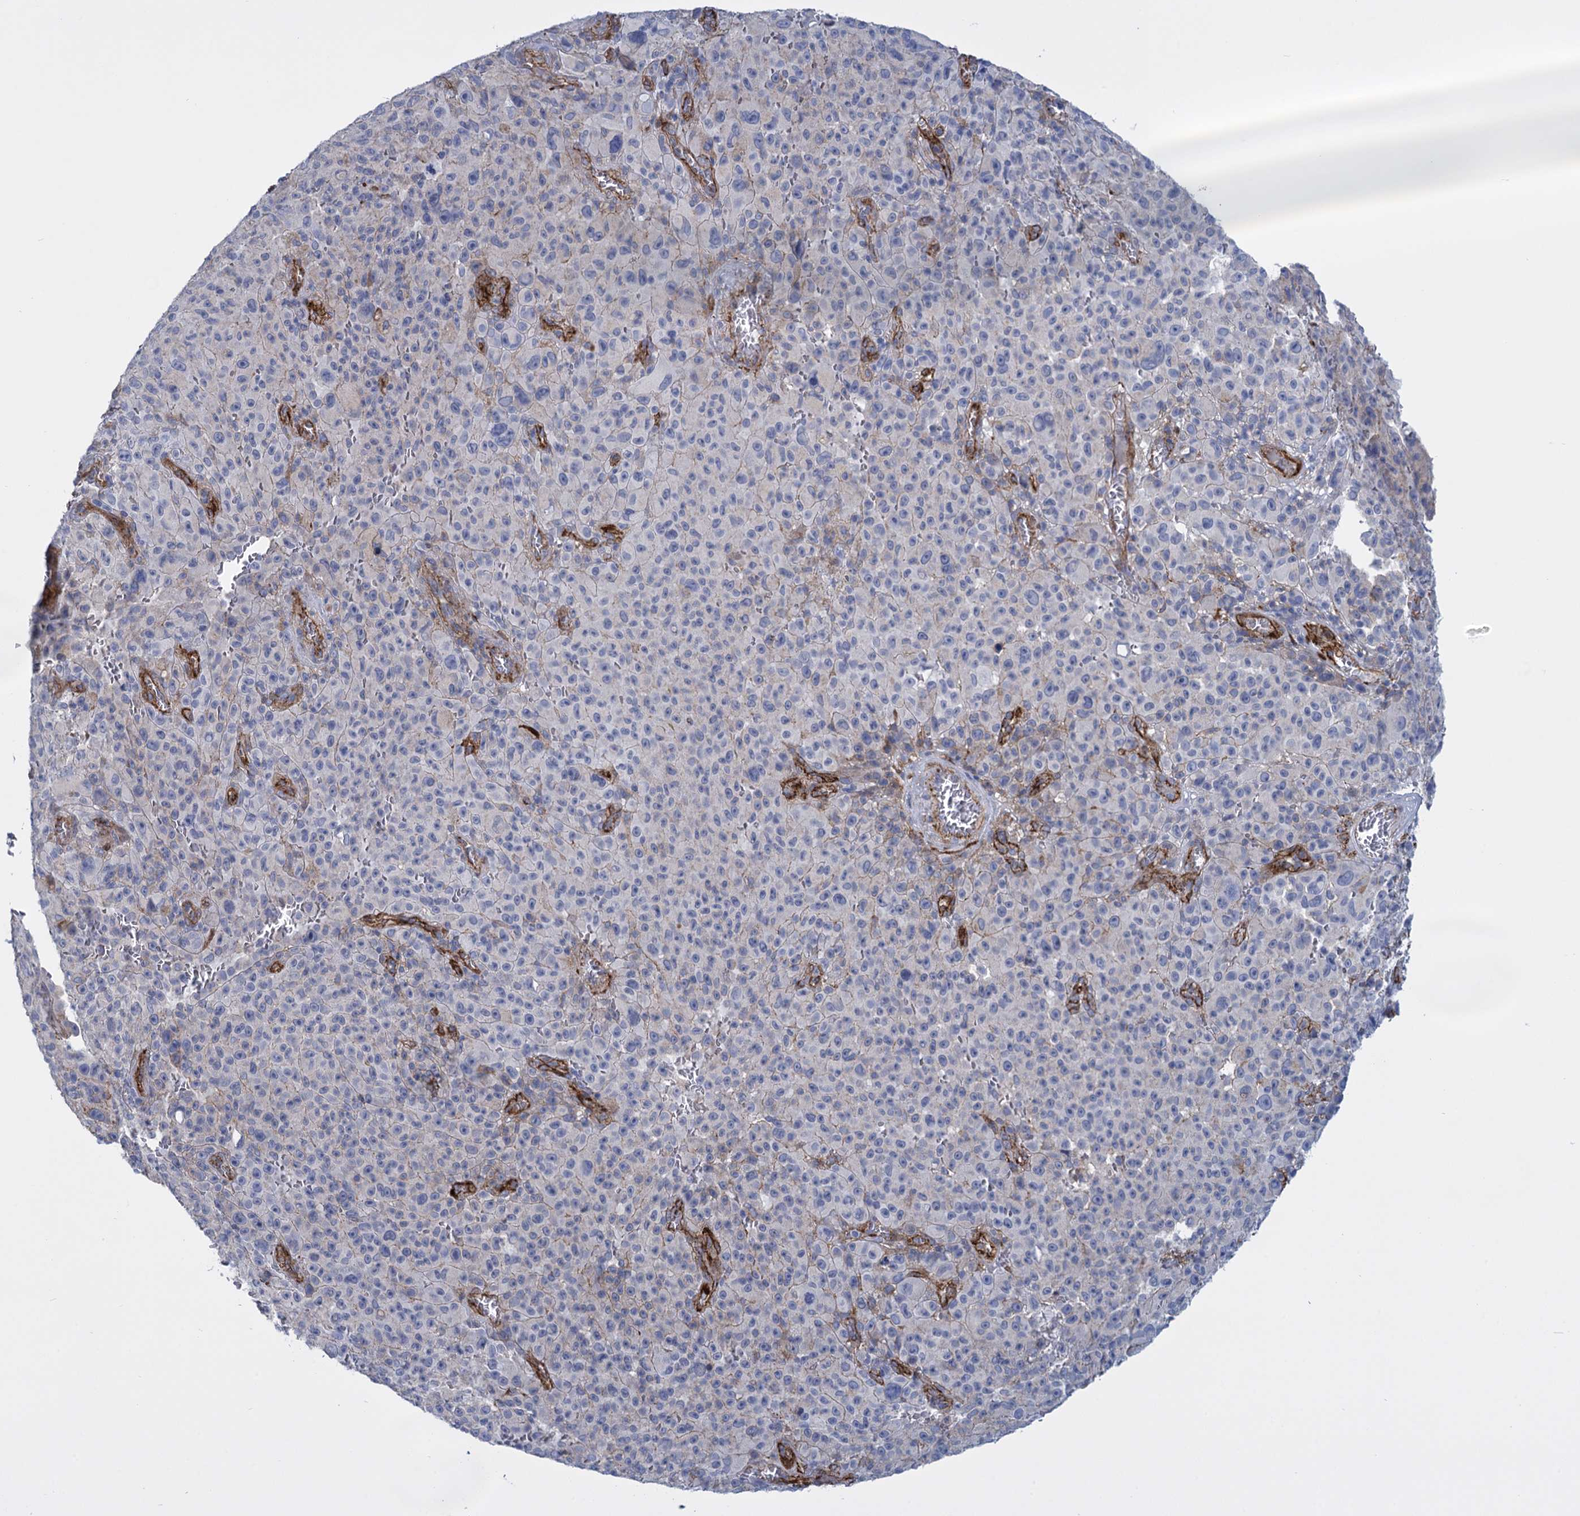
{"staining": {"intensity": "negative", "quantity": "none", "location": "none"}, "tissue": "melanoma", "cell_type": "Tumor cells", "image_type": "cancer", "snomed": [{"axis": "morphology", "description": "Malignant melanoma, NOS"}, {"axis": "topography", "description": "Skin"}], "caption": "IHC of human melanoma reveals no staining in tumor cells.", "gene": "SNCG", "patient": {"sex": "female", "age": 82}}